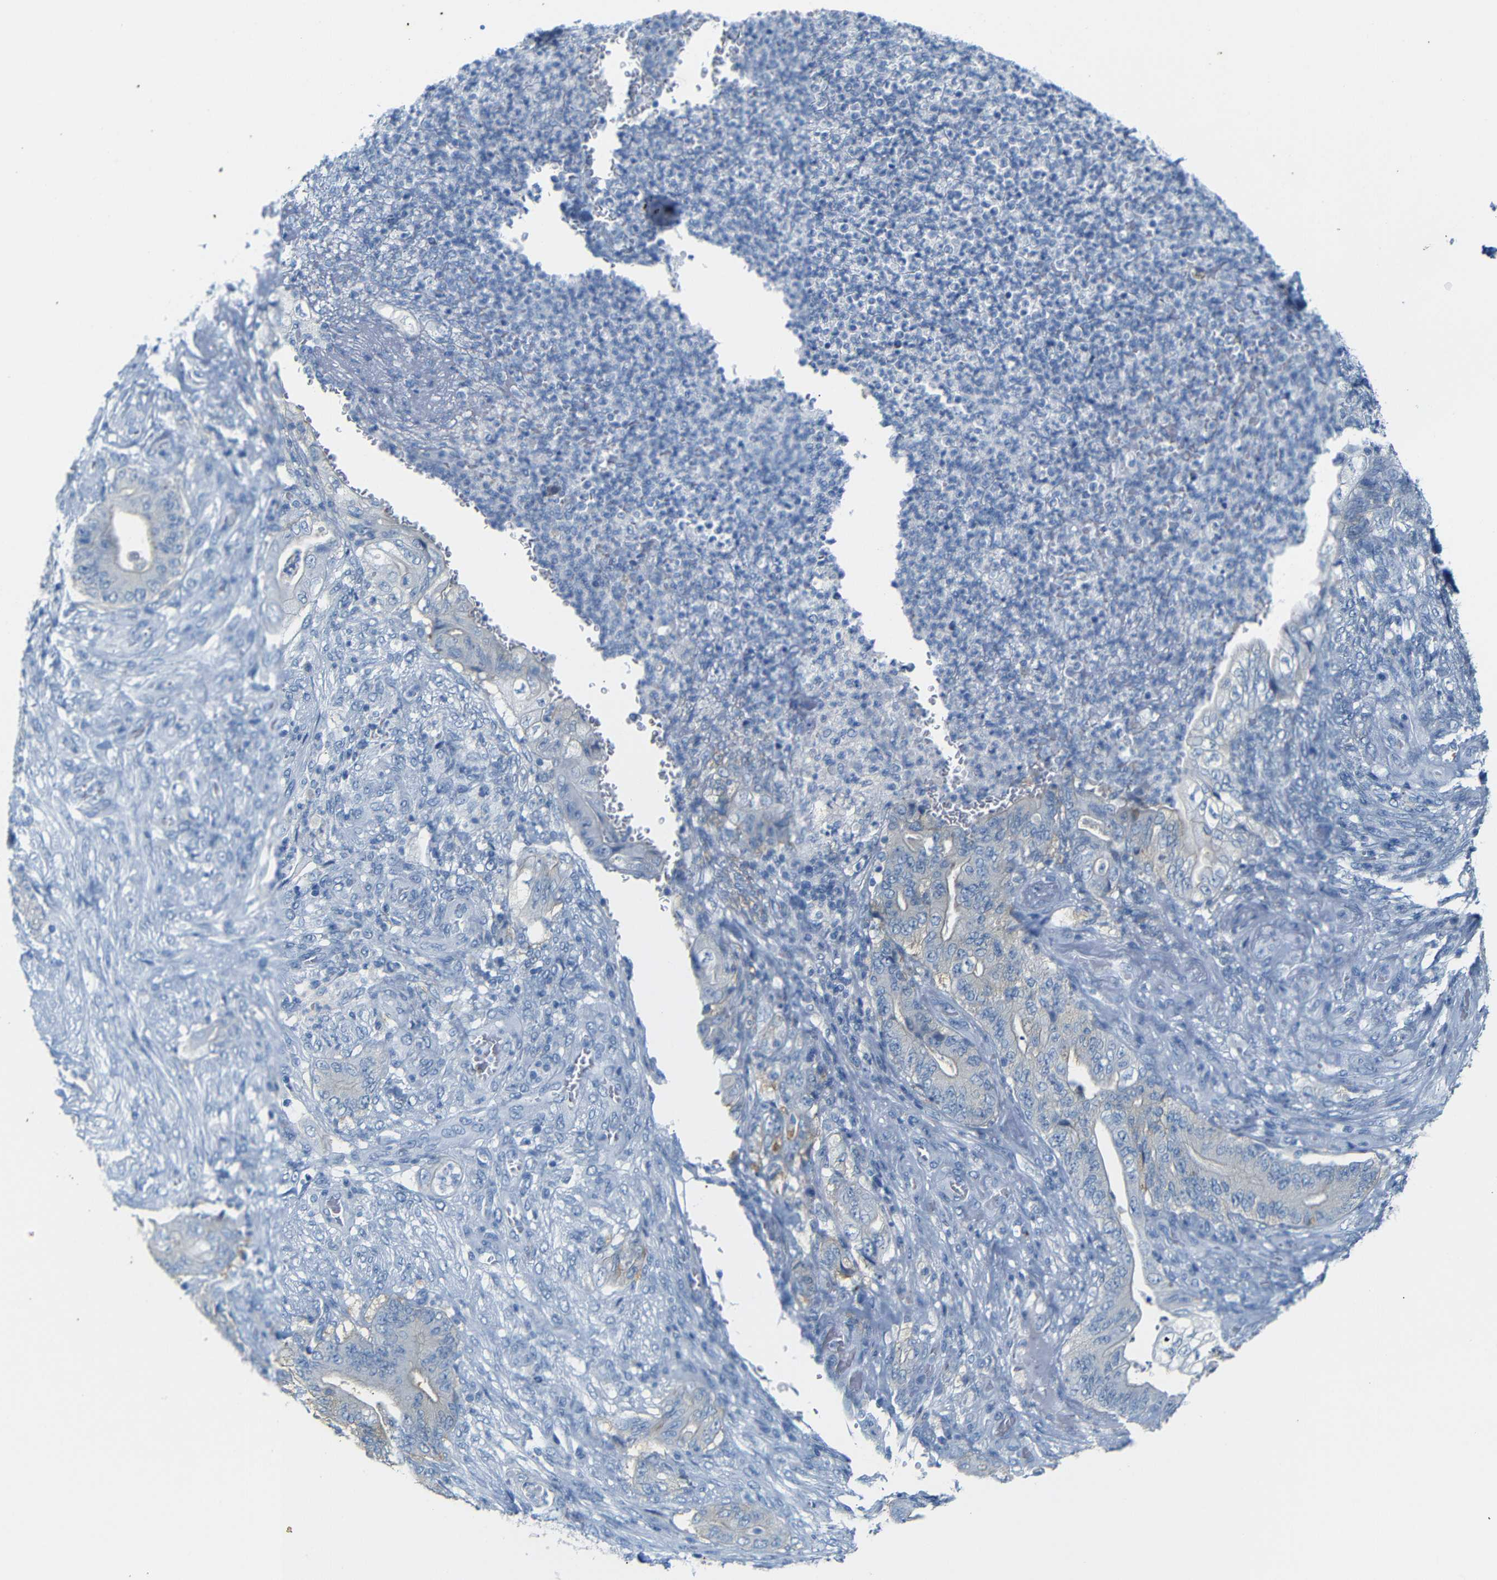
{"staining": {"intensity": "weak", "quantity": "<25%", "location": "cytoplasmic/membranous"}, "tissue": "stomach cancer", "cell_type": "Tumor cells", "image_type": "cancer", "snomed": [{"axis": "morphology", "description": "Adenocarcinoma, NOS"}, {"axis": "topography", "description": "Stomach"}], "caption": "Immunohistochemistry of stomach adenocarcinoma shows no expression in tumor cells.", "gene": "FCRL1", "patient": {"sex": "female", "age": 73}}